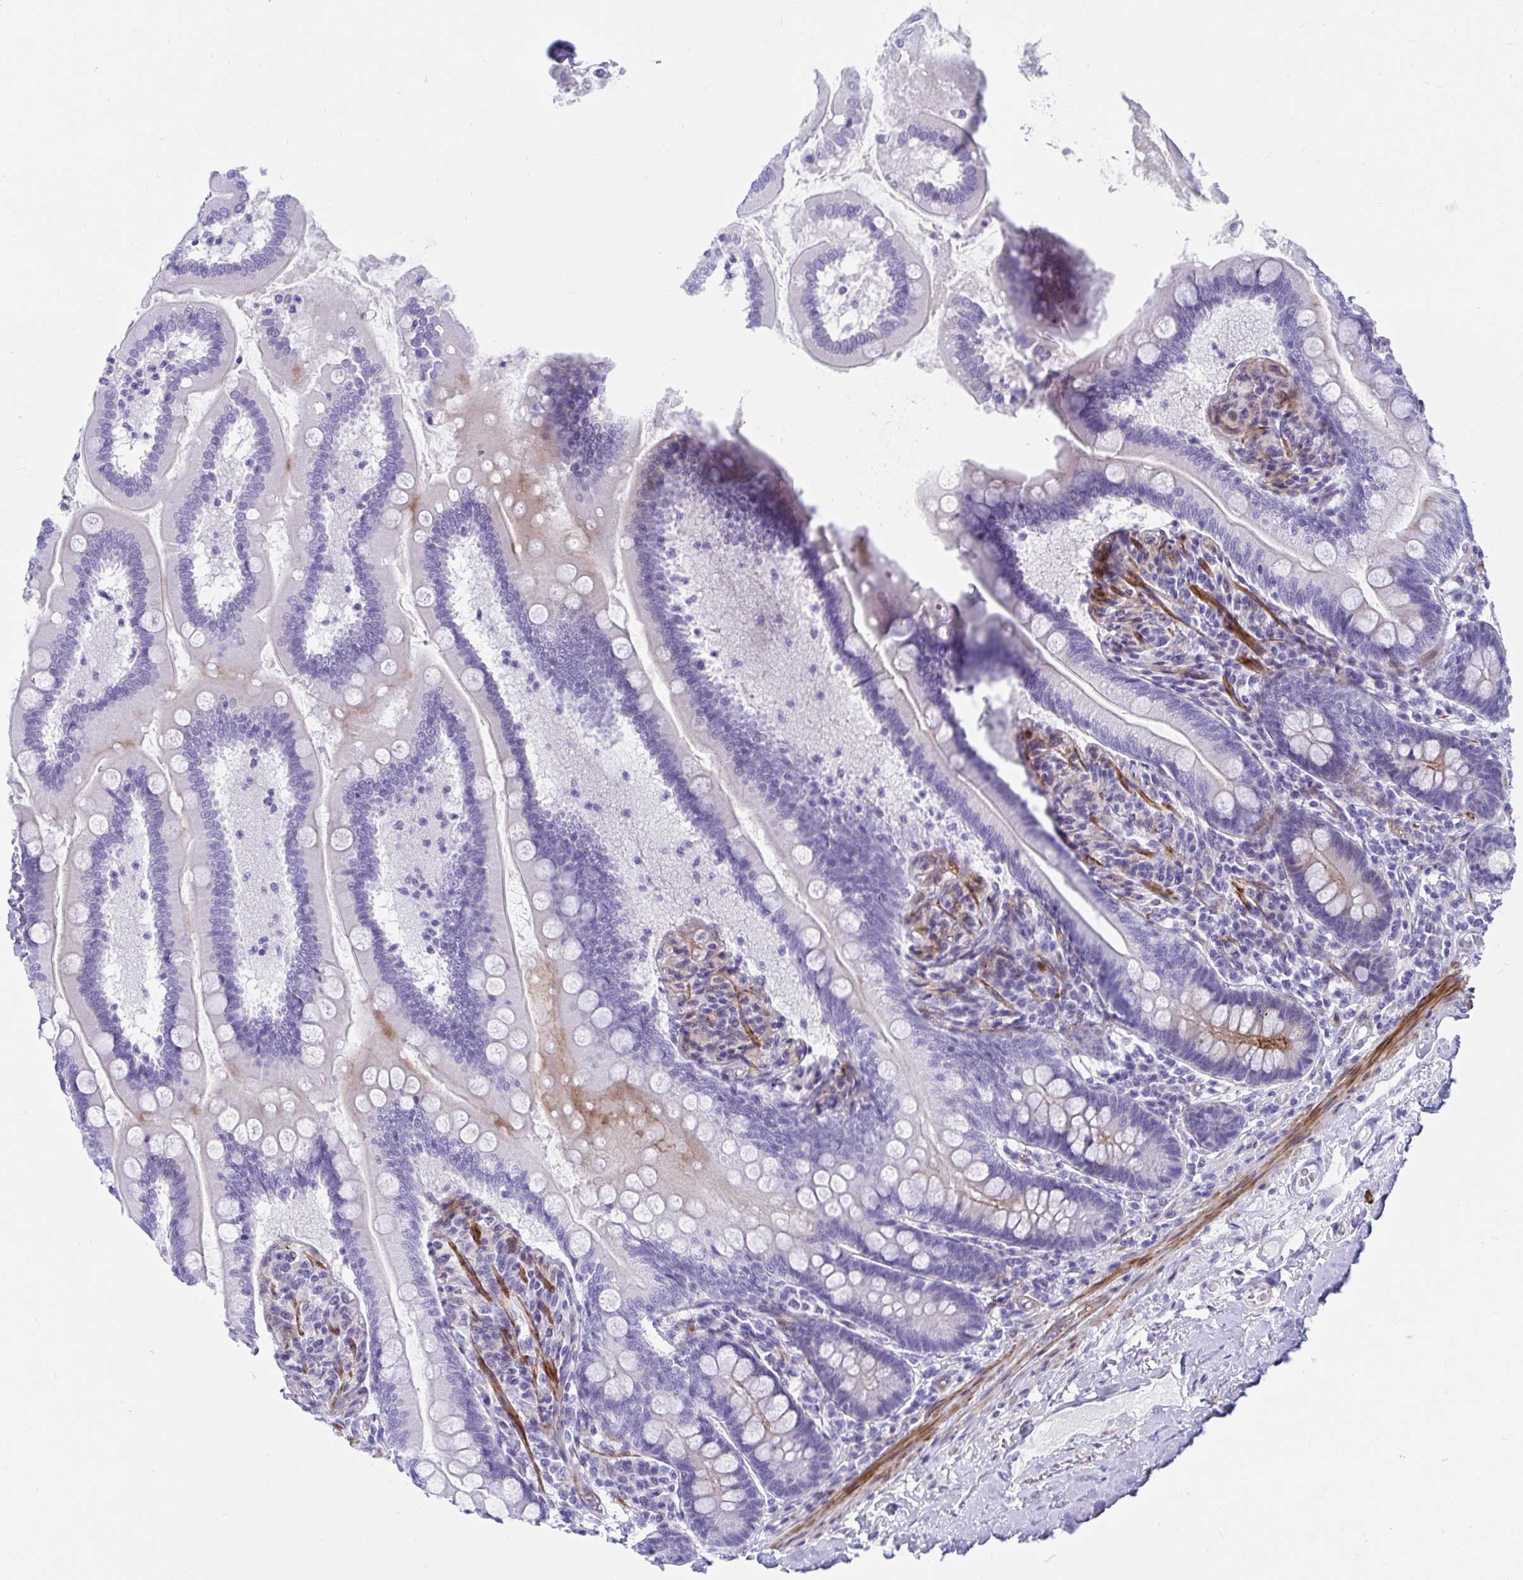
{"staining": {"intensity": "negative", "quantity": "none", "location": "none"}, "tissue": "small intestine", "cell_type": "Glandular cells", "image_type": "normal", "snomed": [{"axis": "morphology", "description": "Normal tissue, NOS"}, {"axis": "topography", "description": "Small intestine"}], "caption": "Histopathology image shows no significant protein positivity in glandular cells of normal small intestine. The staining is performed using DAB (3,3'-diaminobenzidine) brown chromogen with nuclei counter-stained in using hematoxylin.", "gene": "GRXCR2", "patient": {"sex": "female", "age": 64}}